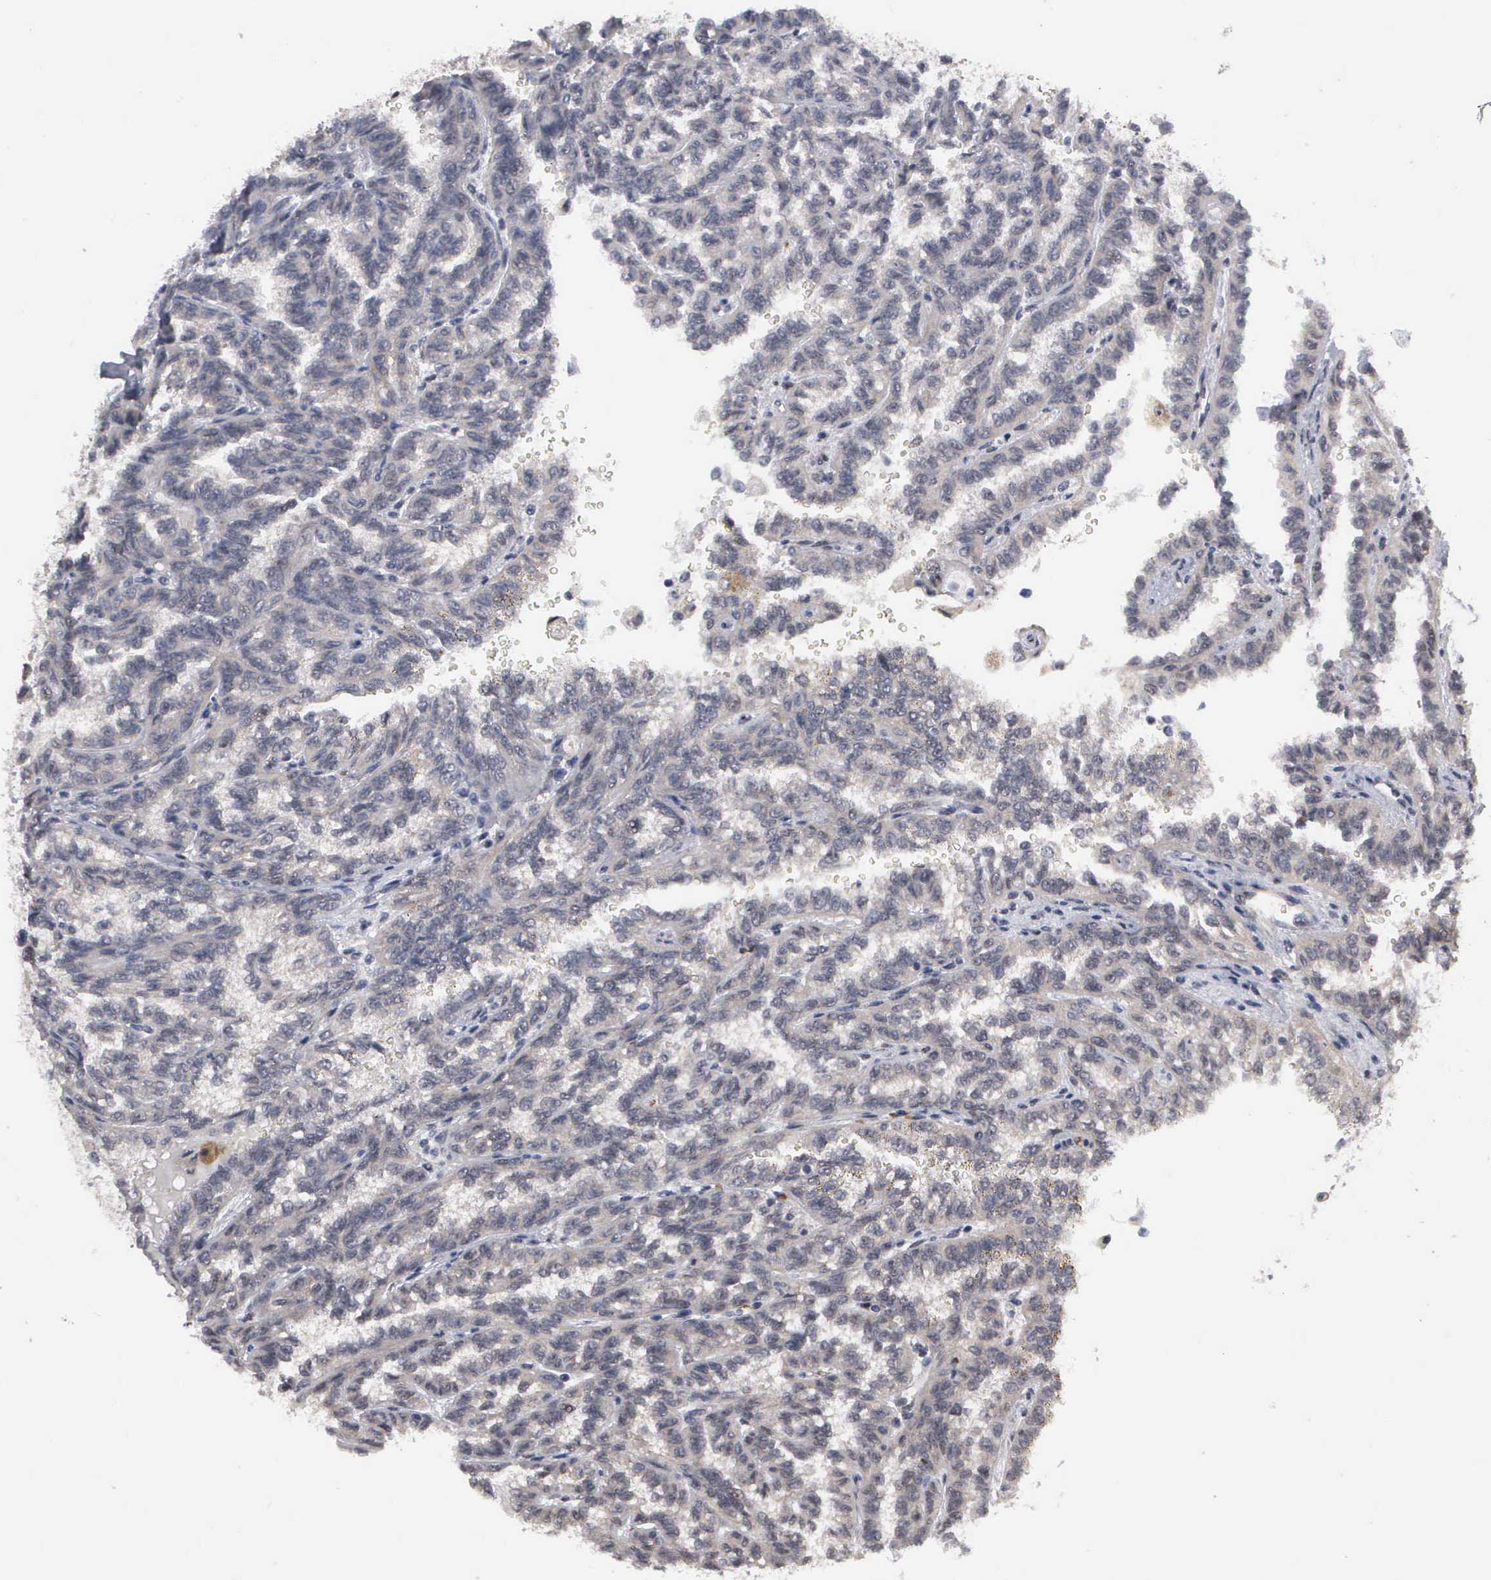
{"staining": {"intensity": "negative", "quantity": "none", "location": "none"}, "tissue": "renal cancer", "cell_type": "Tumor cells", "image_type": "cancer", "snomed": [{"axis": "morphology", "description": "Inflammation, NOS"}, {"axis": "morphology", "description": "Adenocarcinoma, NOS"}, {"axis": "topography", "description": "Kidney"}], "caption": "Immunohistochemical staining of renal adenocarcinoma reveals no significant staining in tumor cells.", "gene": "ZBTB33", "patient": {"sex": "male", "age": 68}}